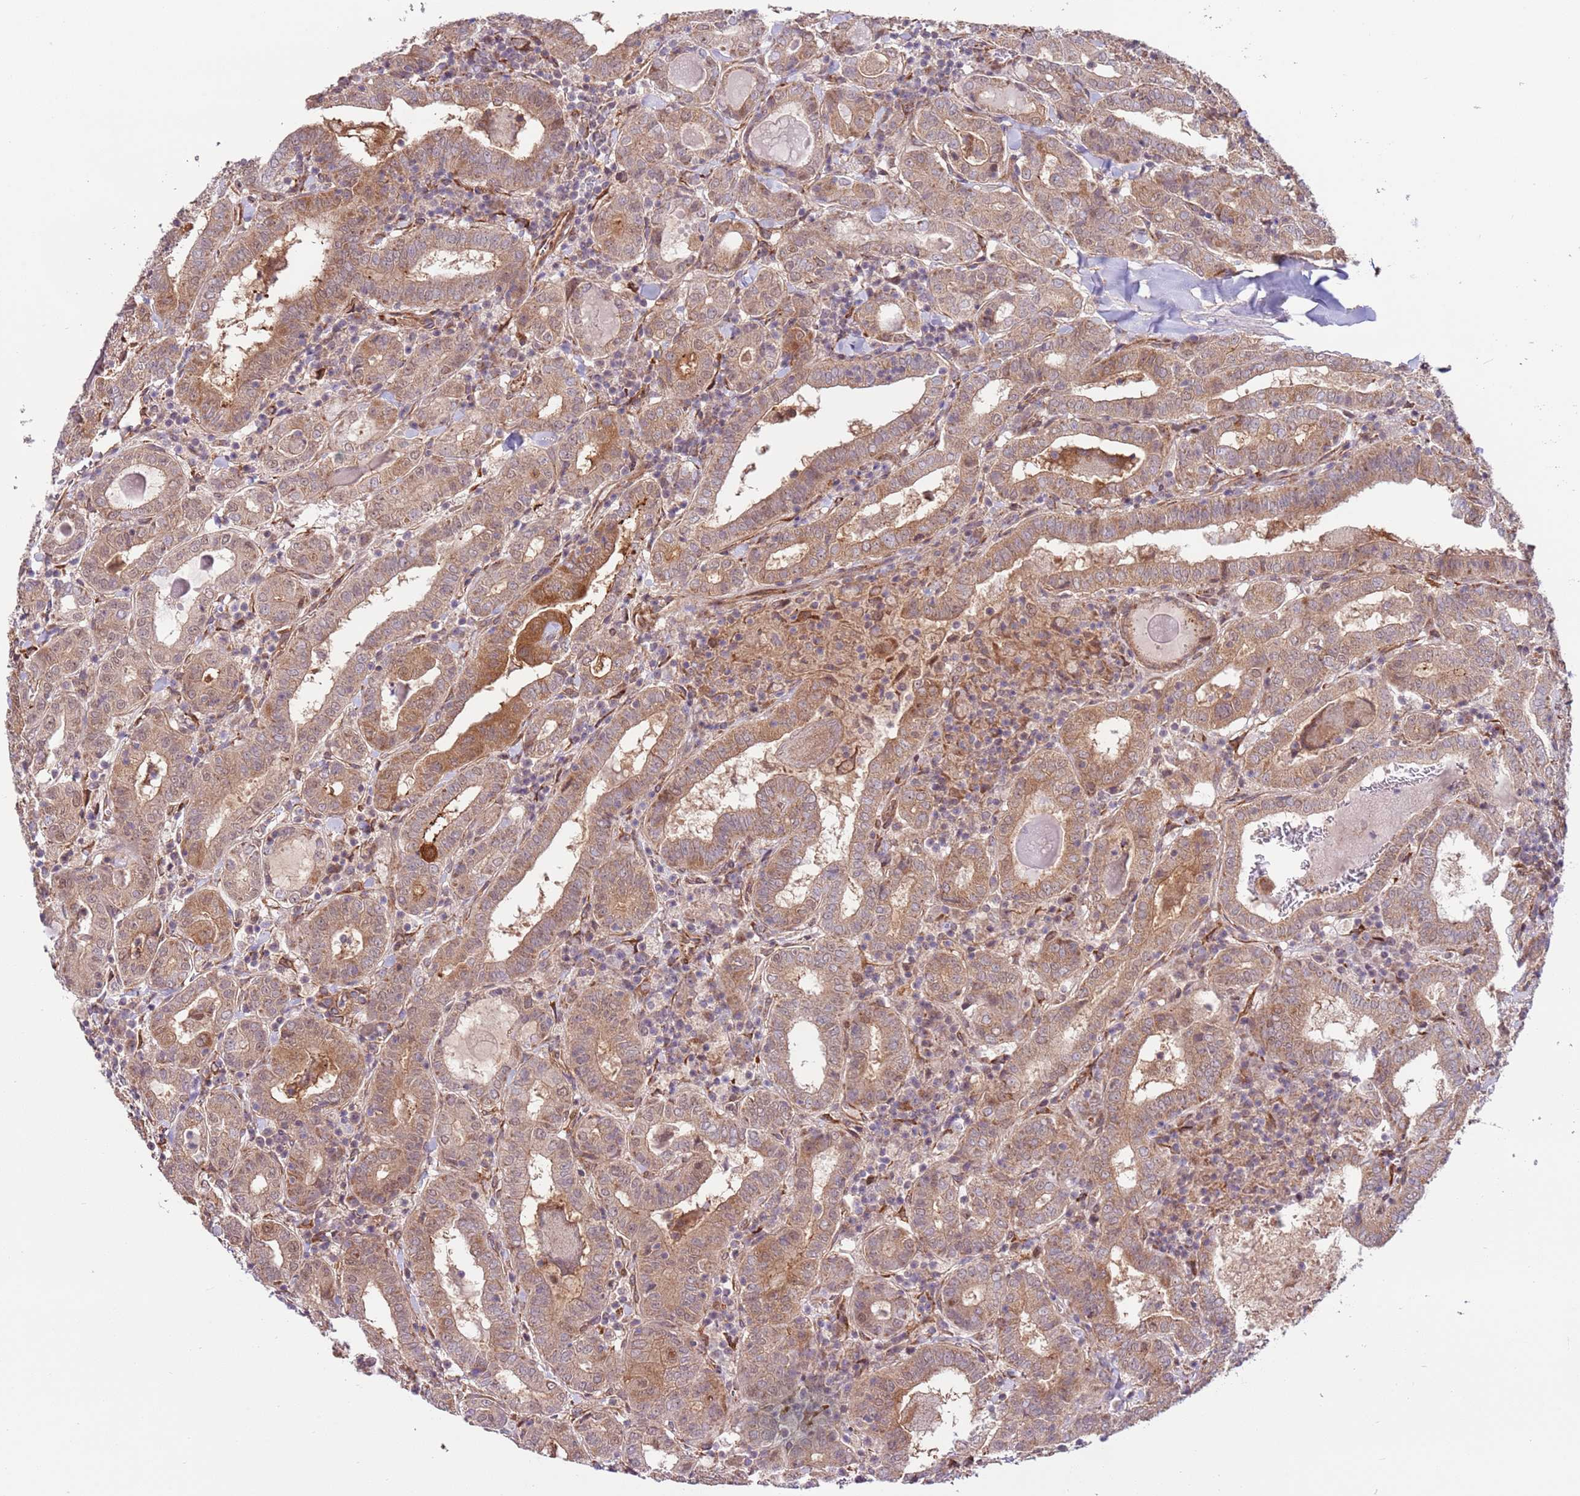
{"staining": {"intensity": "moderate", "quantity": ">75%", "location": "cytoplasmic/membranous"}, "tissue": "thyroid cancer", "cell_type": "Tumor cells", "image_type": "cancer", "snomed": [{"axis": "morphology", "description": "Papillary adenocarcinoma, NOS"}, {"axis": "topography", "description": "Thyroid gland"}], "caption": "Protein staining demonstrates moderate cytoplasmic/membranous positivity in approximately >75% of tumor cells in papillary adenocarcinoma (thyroid).", "gene": "DCAF4", "patient": {"sex": "female", "age": 72}}